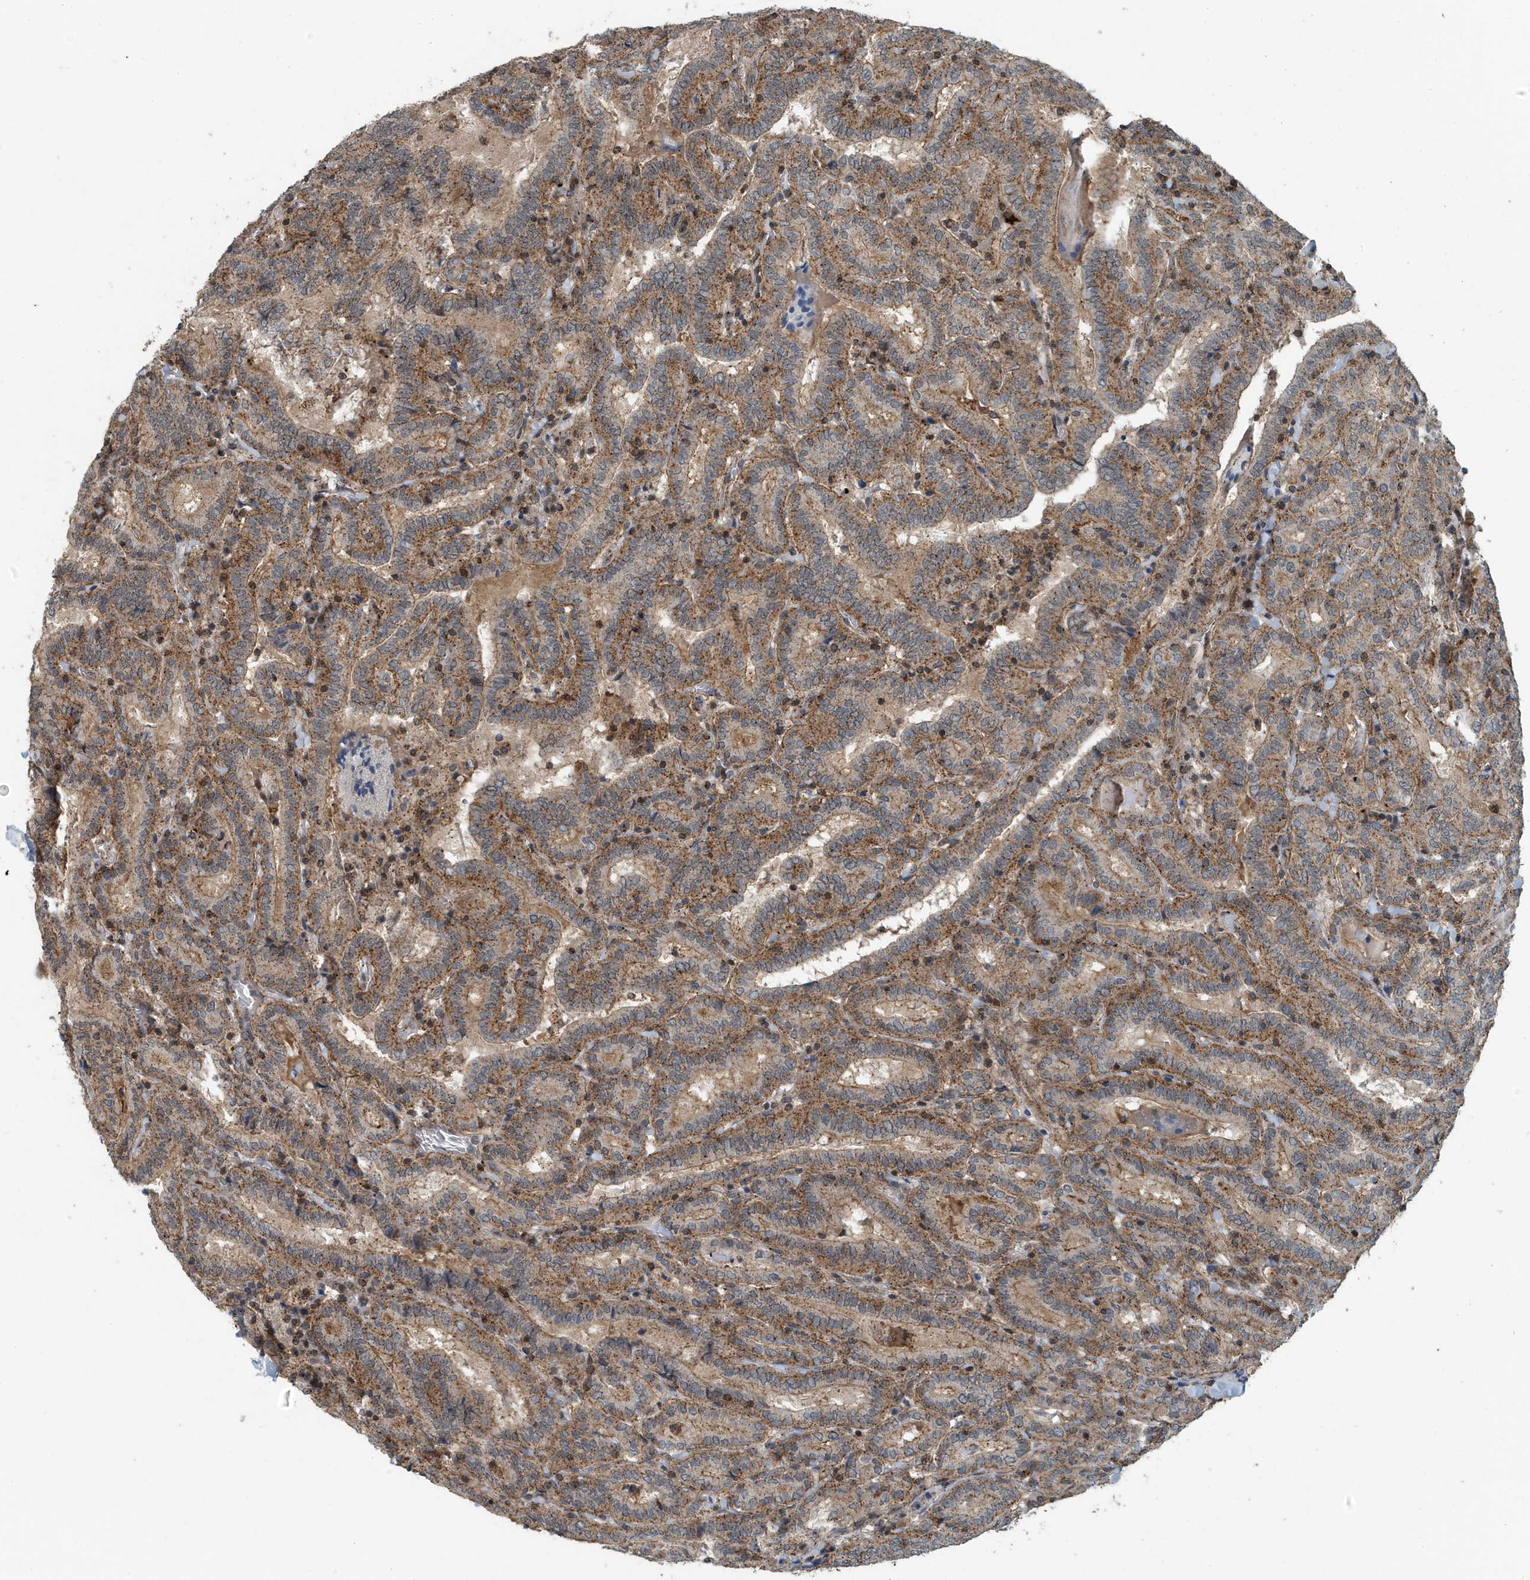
{"staining": {"intensity": "moderate", "quantity": ">75%", "location": "cytoplasmic/membranous"}, "tissue": "thyroid cancer", "cell_type": "Tumor cells", "image_type": "cancer", "snomed": [{"axis": "morphology", "description": "Papillary adenocarcinoma, NOS"}, {"axis": "topography", "description": "Thyroid gland"}], "caption": "Thyroid cancer stained with a brown dye demonstrates moderate cytoplasmic/membranous positive expression in about >75% of tumor cells.", "gene": "KIF15", "patient": {"sex": "female", "age": 72}}